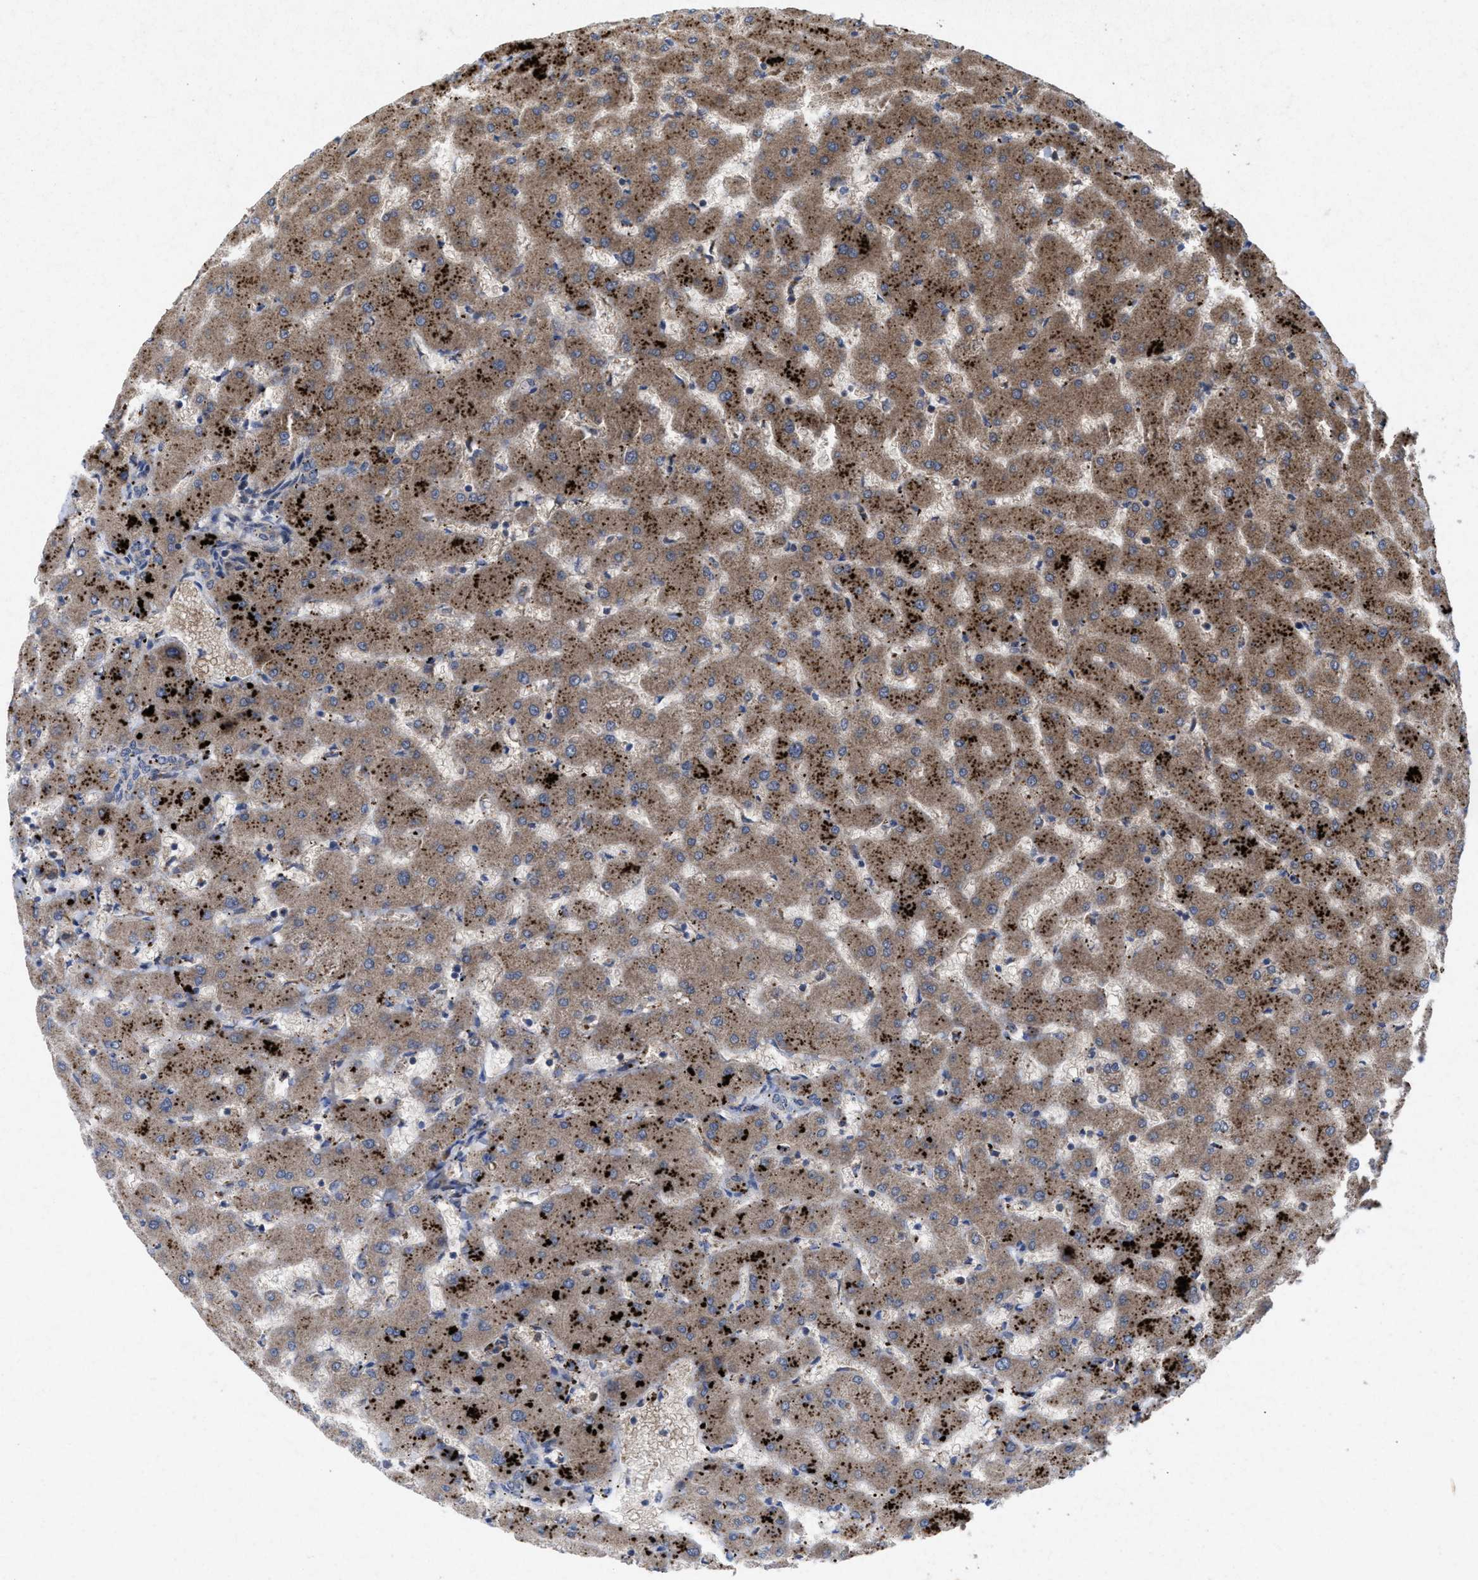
{"staining": {"intensity": "negative", "quantity": "none", "location": "none"}, "tissue": "liver", "cell_type": "Cholangiocytes", "image_type": "normal", "snomed": [{"axis": "morphology", "description": "Normal tissue, NOS"}, {"axis": "topography", "description": "Liver"}], "caption": "High magnification brightfield microscopy of unremarkable liver stained with DAB (brown) and counterstained with hematoxylin (blue): cholangiocytes show no significant expression. The staining is performed using DAB (3,3'-diaminobenzidine) brown chromogen with nuclei counter-stained in using hematoxylin.", "gene": "MSI2", "patient": {"sex": "female", "age": 63}}